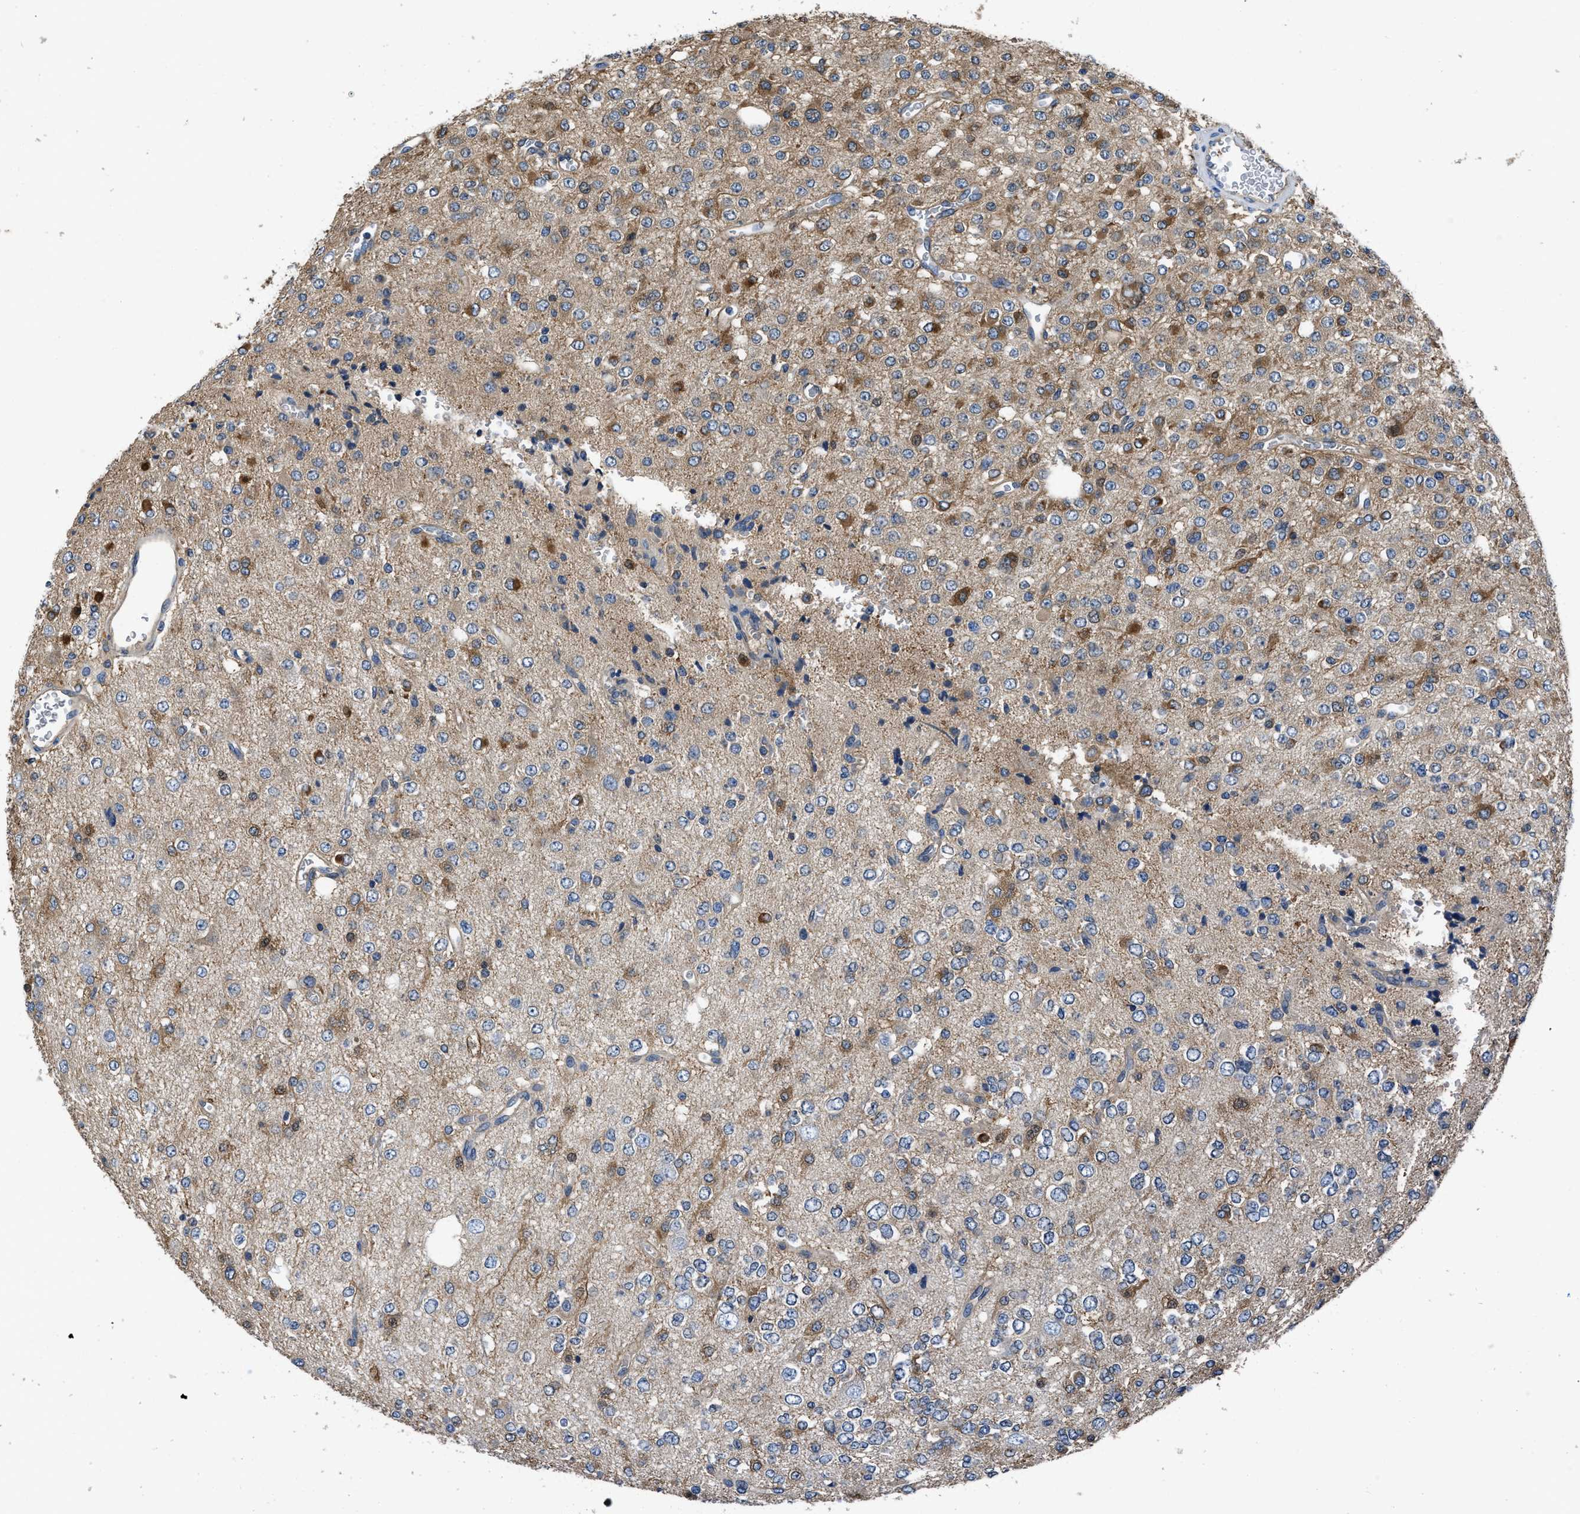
{"staining": {"intensity": "negative", "quantity": "none", "location": "none"}, "tissue": "glioma", "cell_type": "Tumor cells", "image_type": "cancer", "snomed": [{"axis": "morphology", "description": "Glioma, malignant, Low grade"}, {"axis": "topography", "description": "Brain"}], "caption": "DAB immunohistochemical staining of low-grade glioma (malignant) shows no significant staining in tumor cells.", "gene": "PKM", "patient": {"sex": "male", "age": 38}}